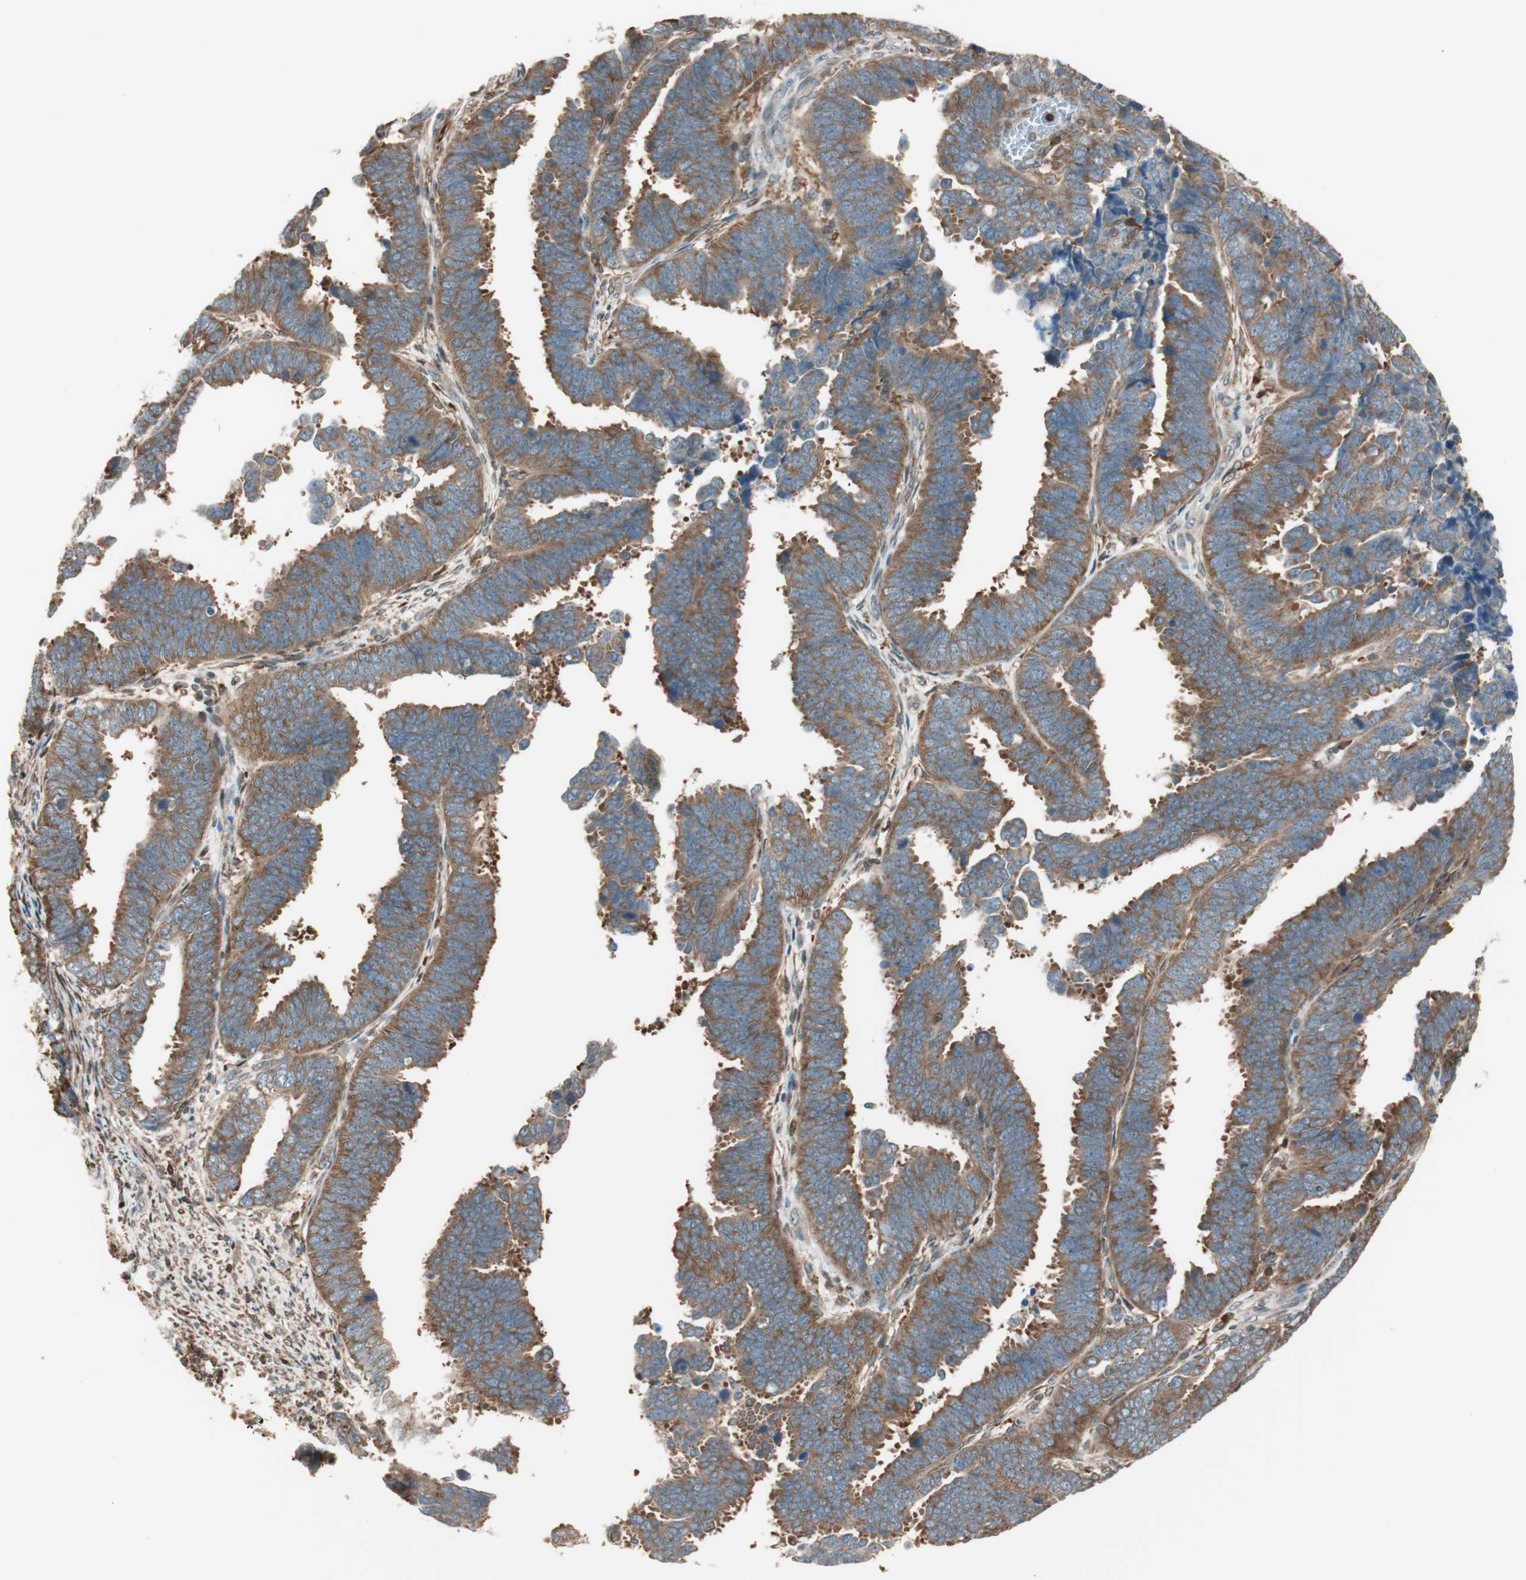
{"staining": {"intensity": "strong", "quantity": ">75%", "location": "cytoplasmic/membranous"}, "tissue": "endometrial cancer", "cell_type": "Tumor cells", "image_type": "cancer", "snomed": [{"axis": "morphology", "description": "Adenocarcinoma, NOS"}, {"axis": "topography", "description": "Endometrium"}], "caption": "Tumor cells exhibit high levels of strong cytoplasmic/membranous staining in approximately >75% of cells in endometrial cancer. The staining is performed using DAB brown chromogen to label protein expression. The nuclei are counter-stained blue using hematoxylin.", "gene": "BIN1", "patient": {"sex": "female", "age": 75}}